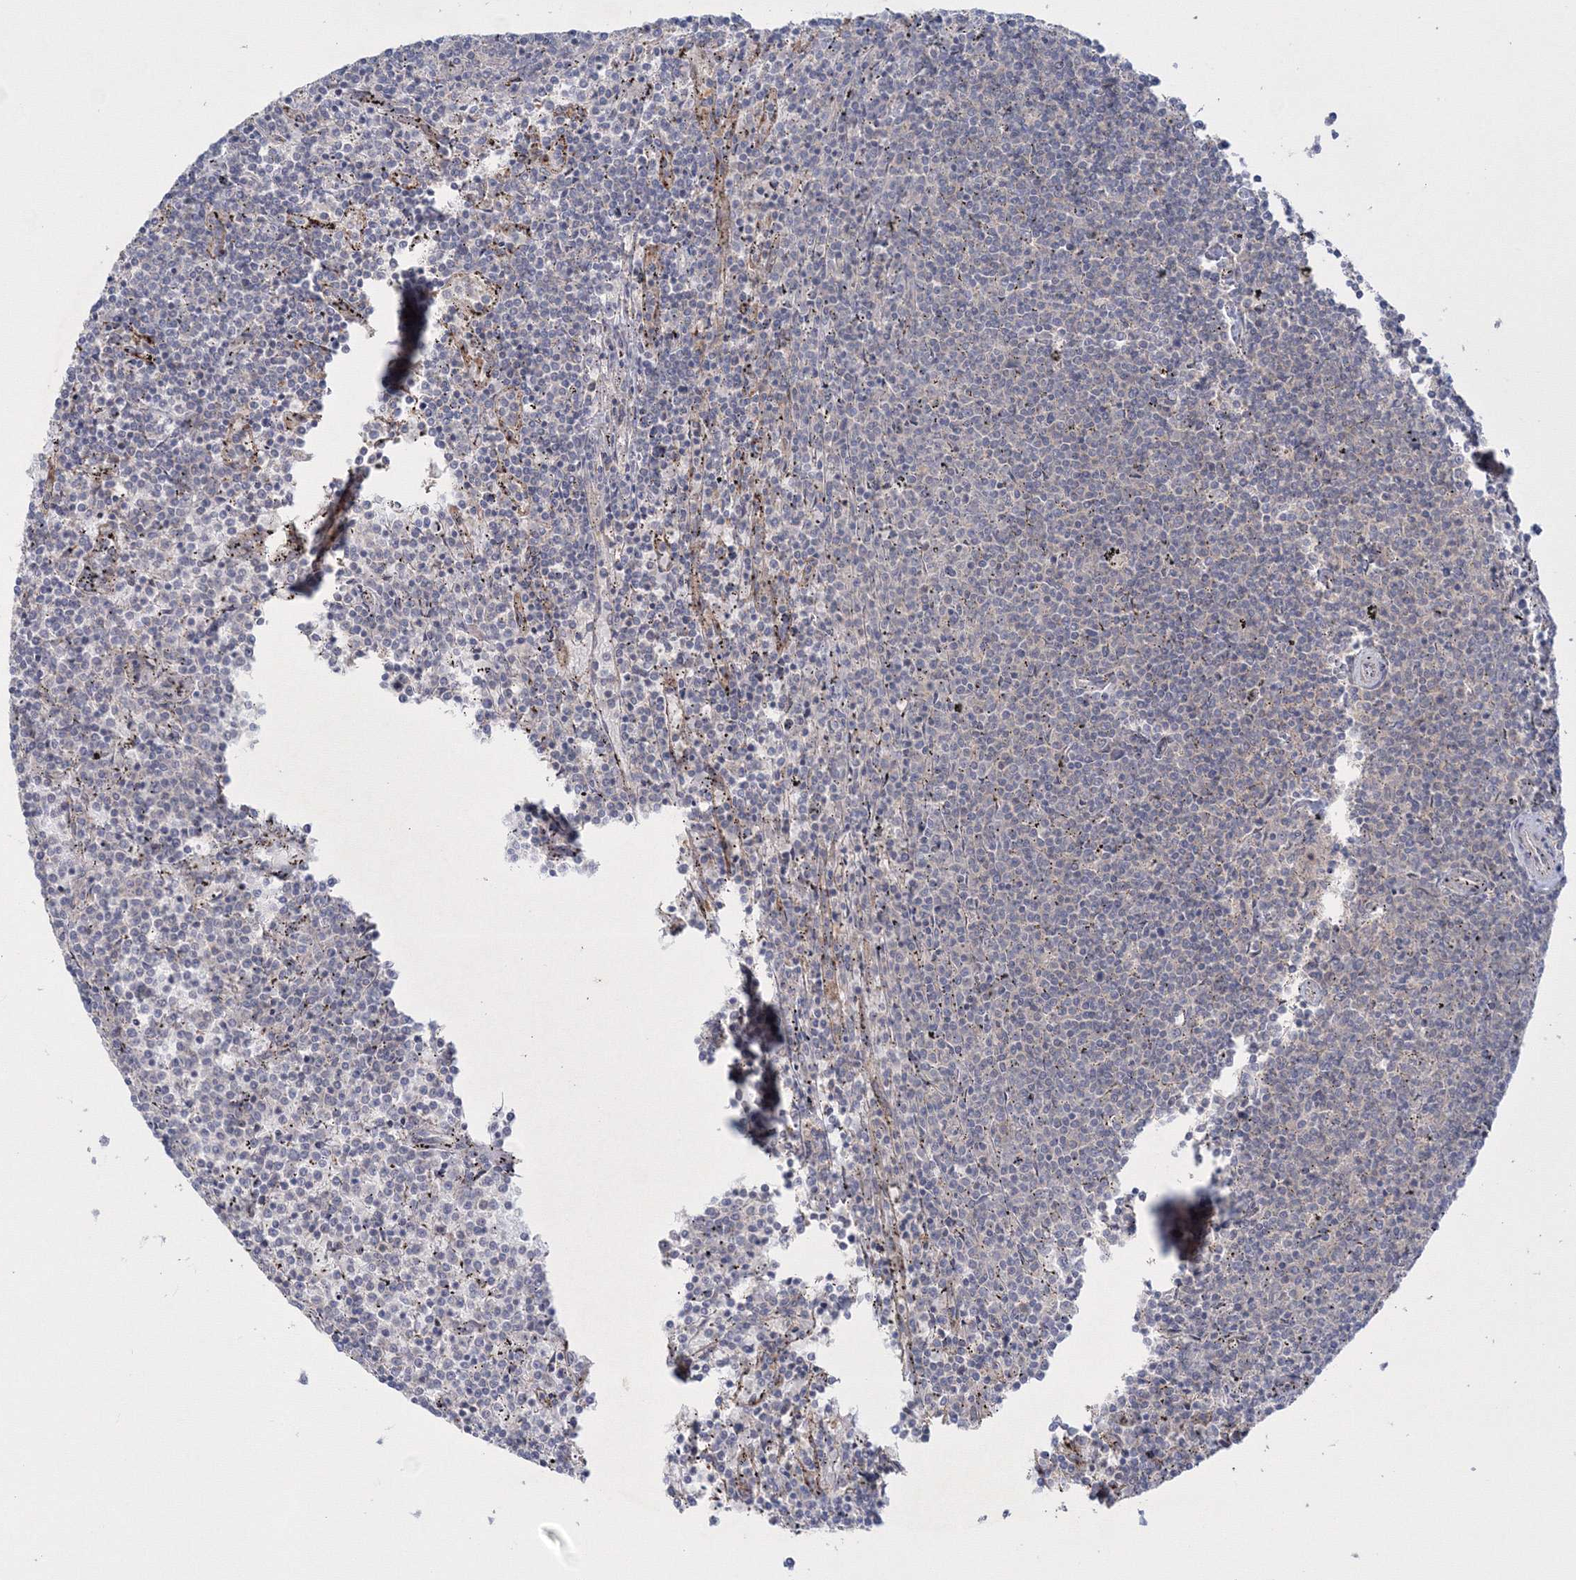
{"staining": {"intensity": "negative", "quantity": "none", "location": "none"}, "tissue": "lymphoma", "cell_type": "Tumor cells", "image_type": "cancer", "snomed": [{"axis": "morphology", "description": "Malignant lymphoma, non-Hodgkin's type, Low grade"}, {"axis": "topography", "description": "Spleen"}], "caption": "The micrograph reveals no staining of tumor cells in lymphoma.", "gene": "IPMK", "patient": {"sex": "female", "age": 50}}